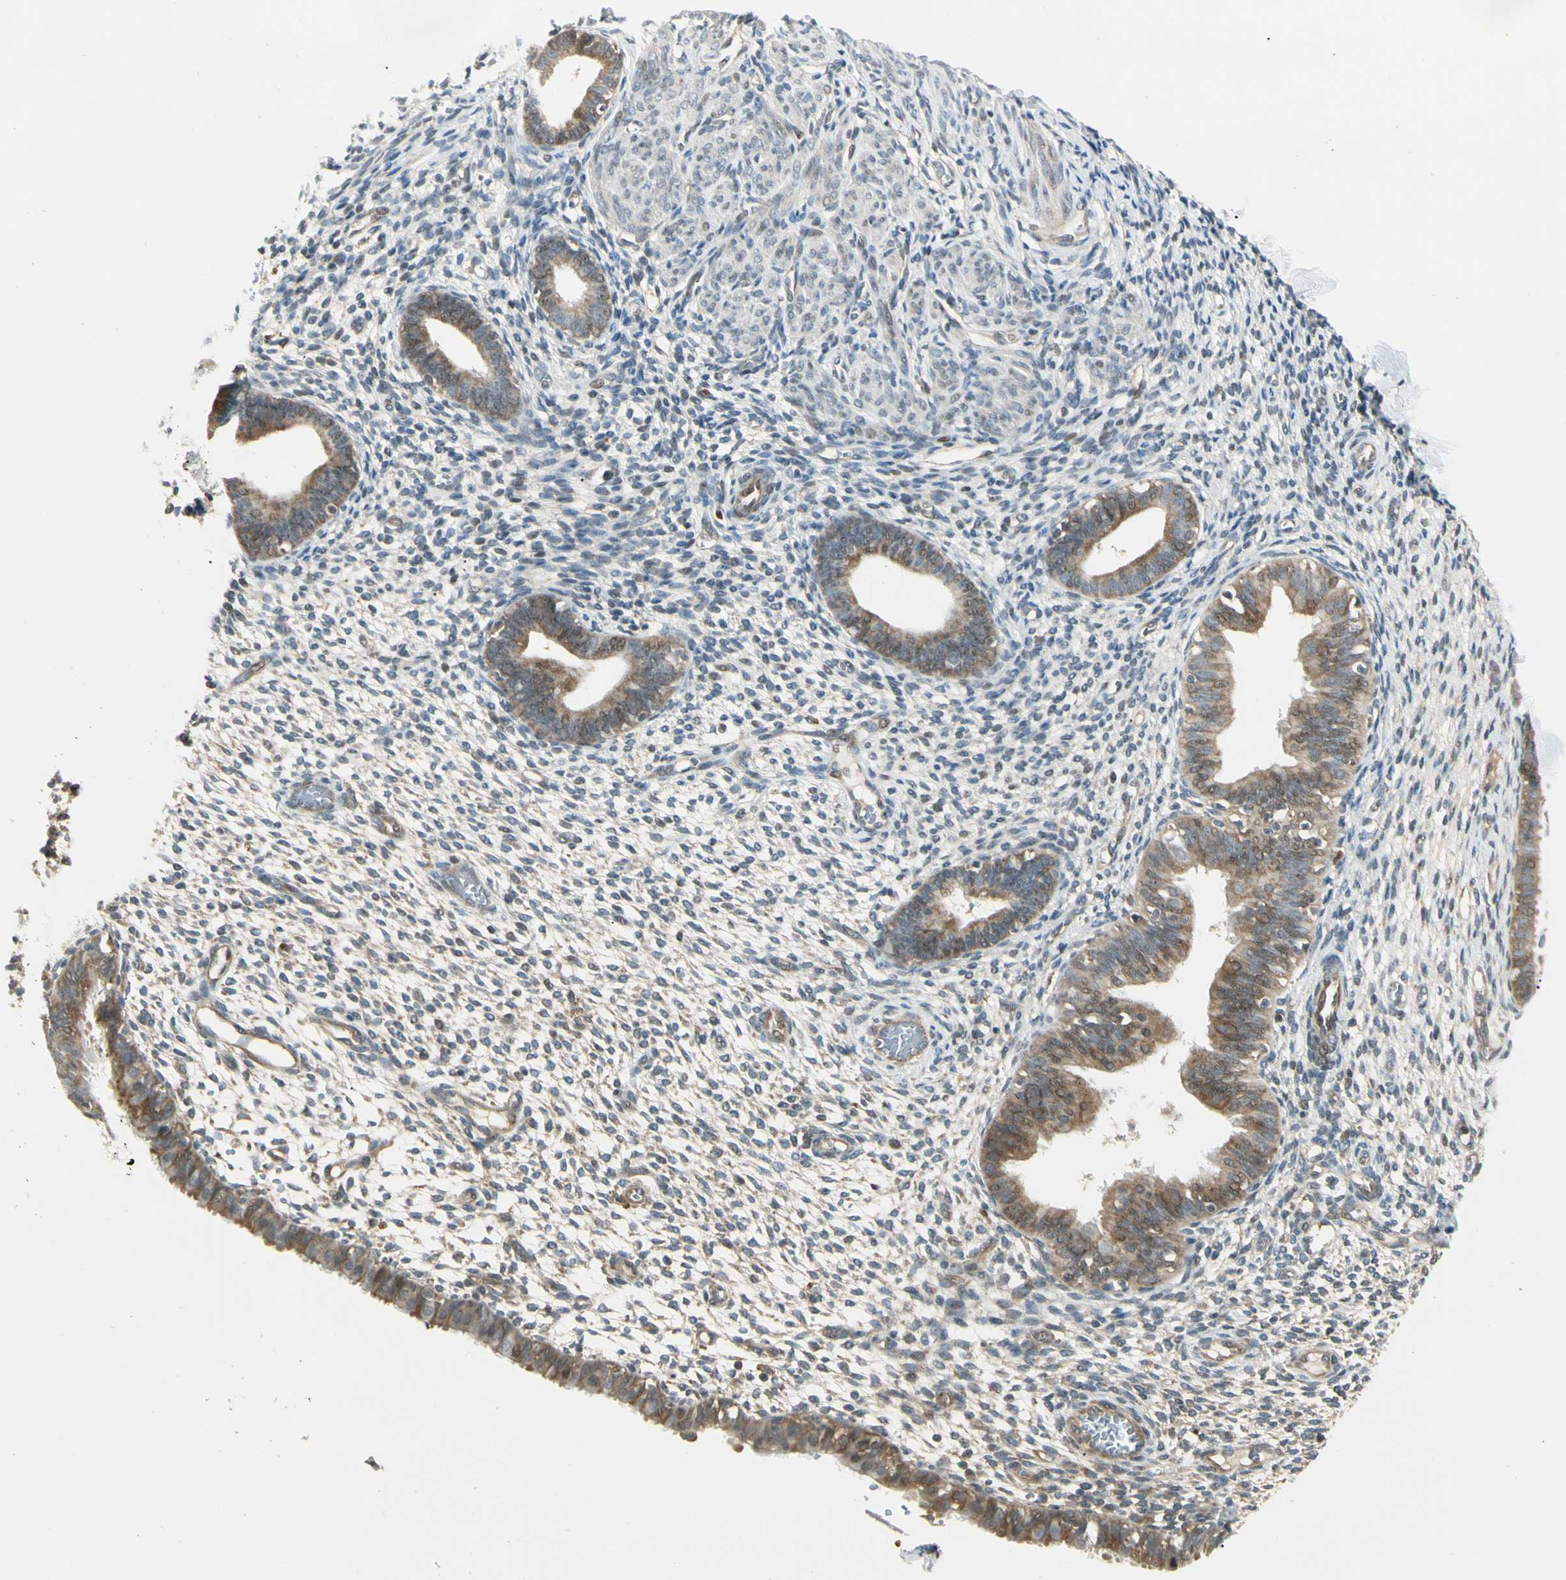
{"staining": {"intensity": "negative", "quantity": "none", "location": "none"}, "tissue": "endometrium", "cell_type": "Cells in endometrial stroma", "image_type": "normal", "snomed": [{"axis": "morphology", "description": "Normal tissue, NOS"}, {"axis": "topography", "description": "Endometrium"}], "caption": "Immunohistochemistry (IHC) image of benign endometrium: endometrium stained with DAB displays no significant protein positivity in cells in endometrial stroma. (DAB immunohistochemistry, high magnification).", "gene": "FNDC3B", "patient": {"sex": "female", "age": 61}}